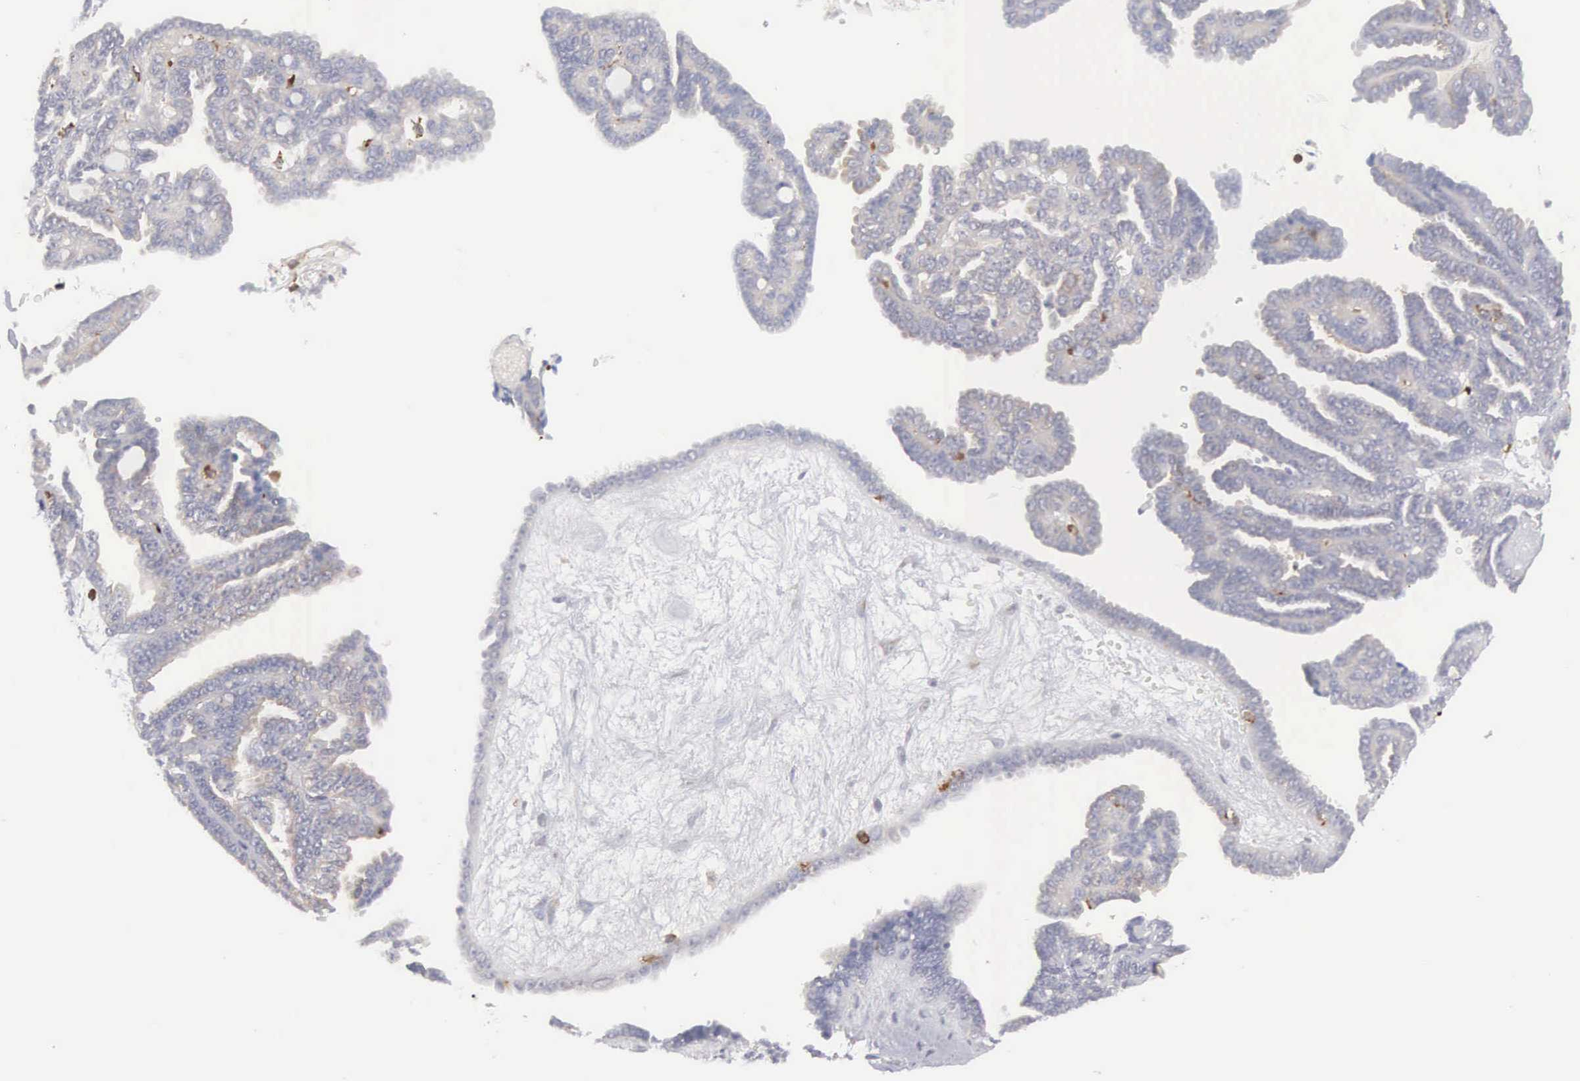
{"staining": {"intensity": "weak", "quantity": "<25%", "location": "cytoplasmic/membranous"}, "tissue": "ovarian cancer", "cell_type": "Tumor cells", "image_type": "cancer", "snomed": [{"axis": "morphology", "description": "Cystadenocarcinoma, serous, NOS"}, {"axis": "topography", "description": "Ovary"}], "caption": "IHC of human ovarian cancer exhibits no positivity in tumor cells.", "gene": "SH3BP1", "patient": {"sex": "female", "age": 71}}